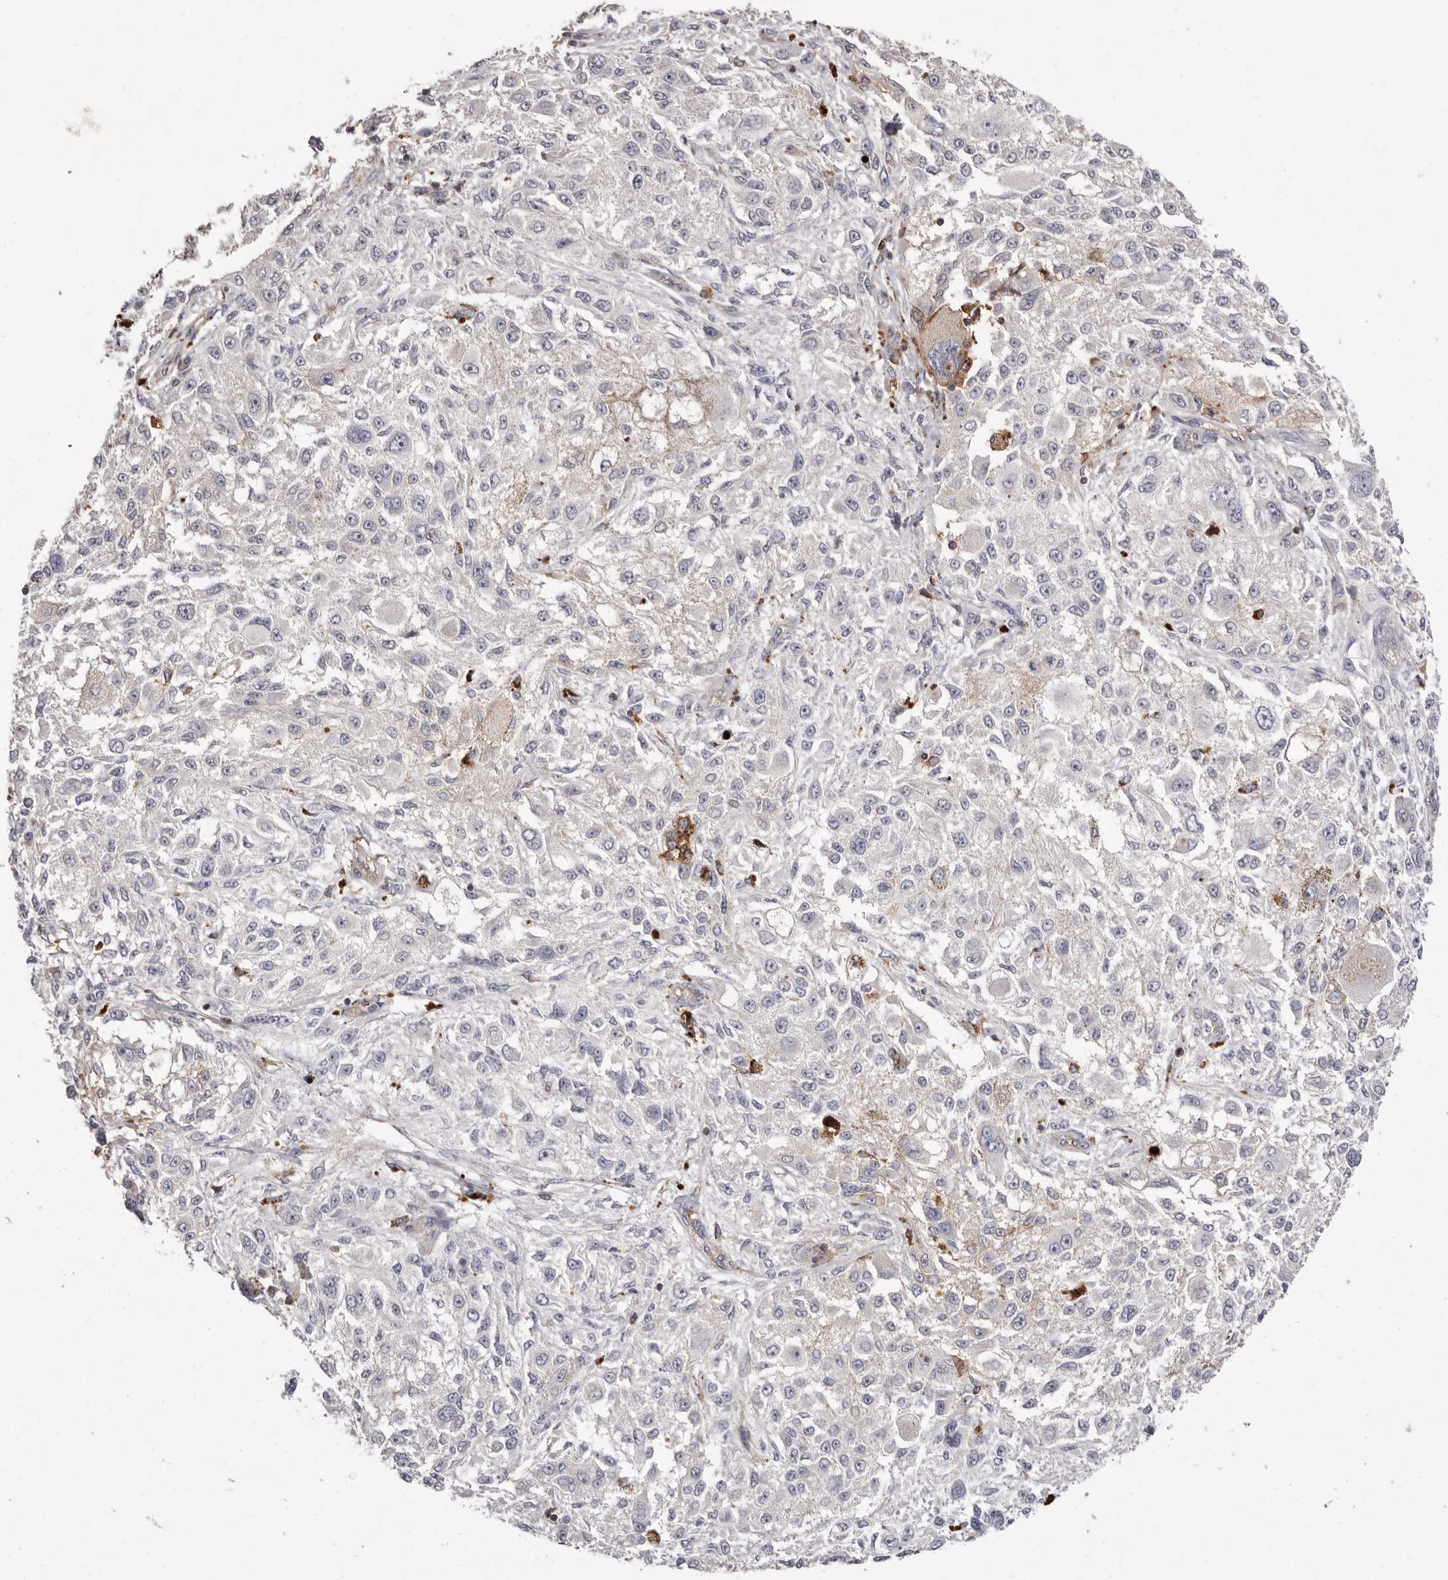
{"staining": {"intensity": "negative", "quantity": "none", "location": "none"}, "tissue": "melanoma", "cell_type": "Tumor cells", "image_type": "cancer", "snomed": [{"axis": "morphology", "description": "Necrosis, NOS"}, {"axis": "morphology", "description": "Malignant melanoma, NOS"}, {"axis": "topography", "description": "Skin"}], "caption": "High magnification brightfield microscopy of melanoma stained with DAB (brown) and counterstained with hematoxylin (blue): tumor cells show no significant positivity.", "gene": "MMACHC", "patient": {"sex": "female", "age": 87}}